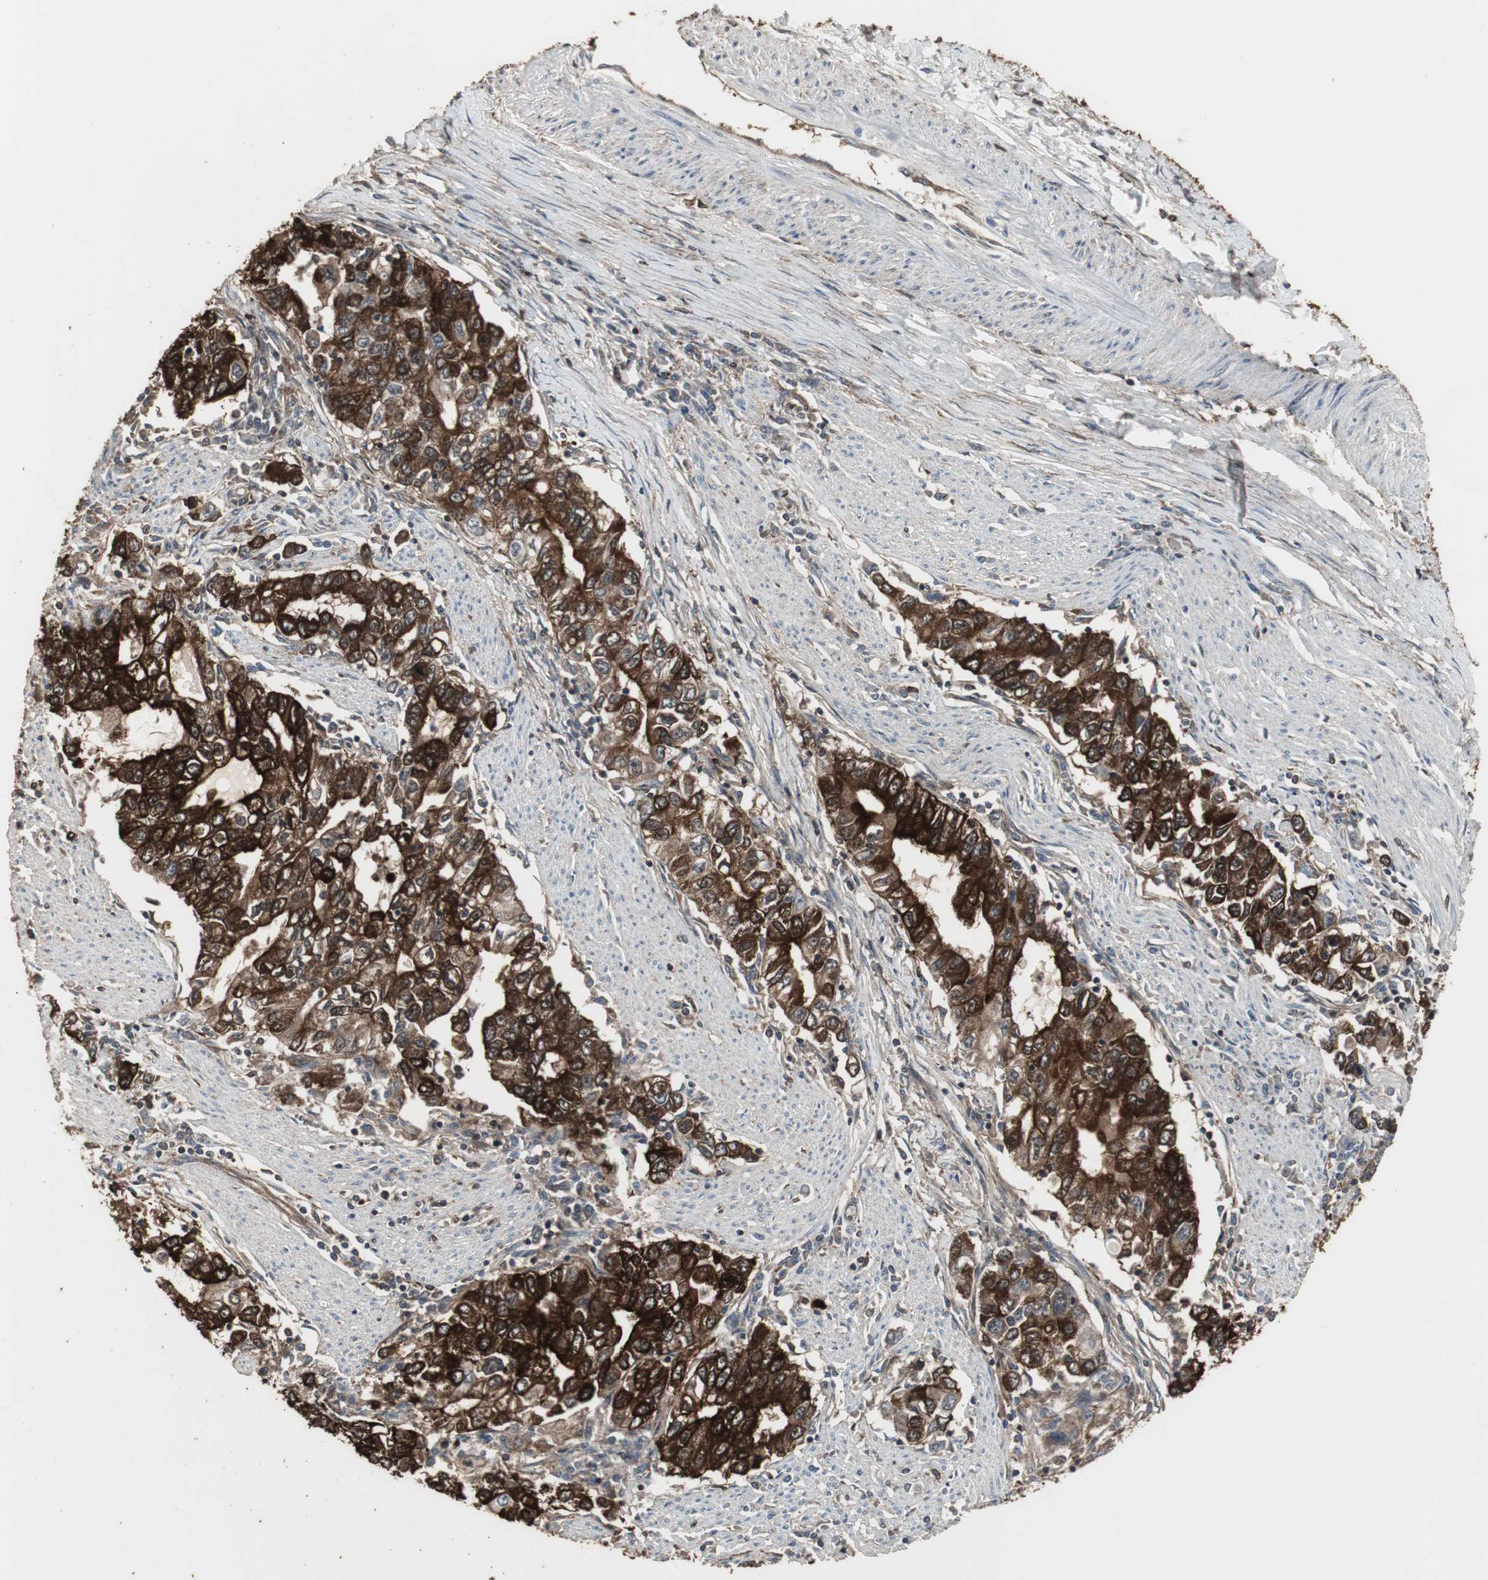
{"staining": {"intensity": "strong", "quantity": ">75%", "location": "cytoplasmic/membranous"}, "tissue": "stomach cancer", "cell_type": "Tumor cells", "image_type": "cancer", "snomed": [{"axis": "morphology", "description": "Adenocarcinoma, NOS"}, {"axis": "topography", "description": "Stomach, lower"}], "caption": "Stomach cancer stained for a protein reveals strong cytoplasmic/membranous positivity in tumor cells.", "gene": "HPRT1", "patient": {"sex": "female", "age": 72}}